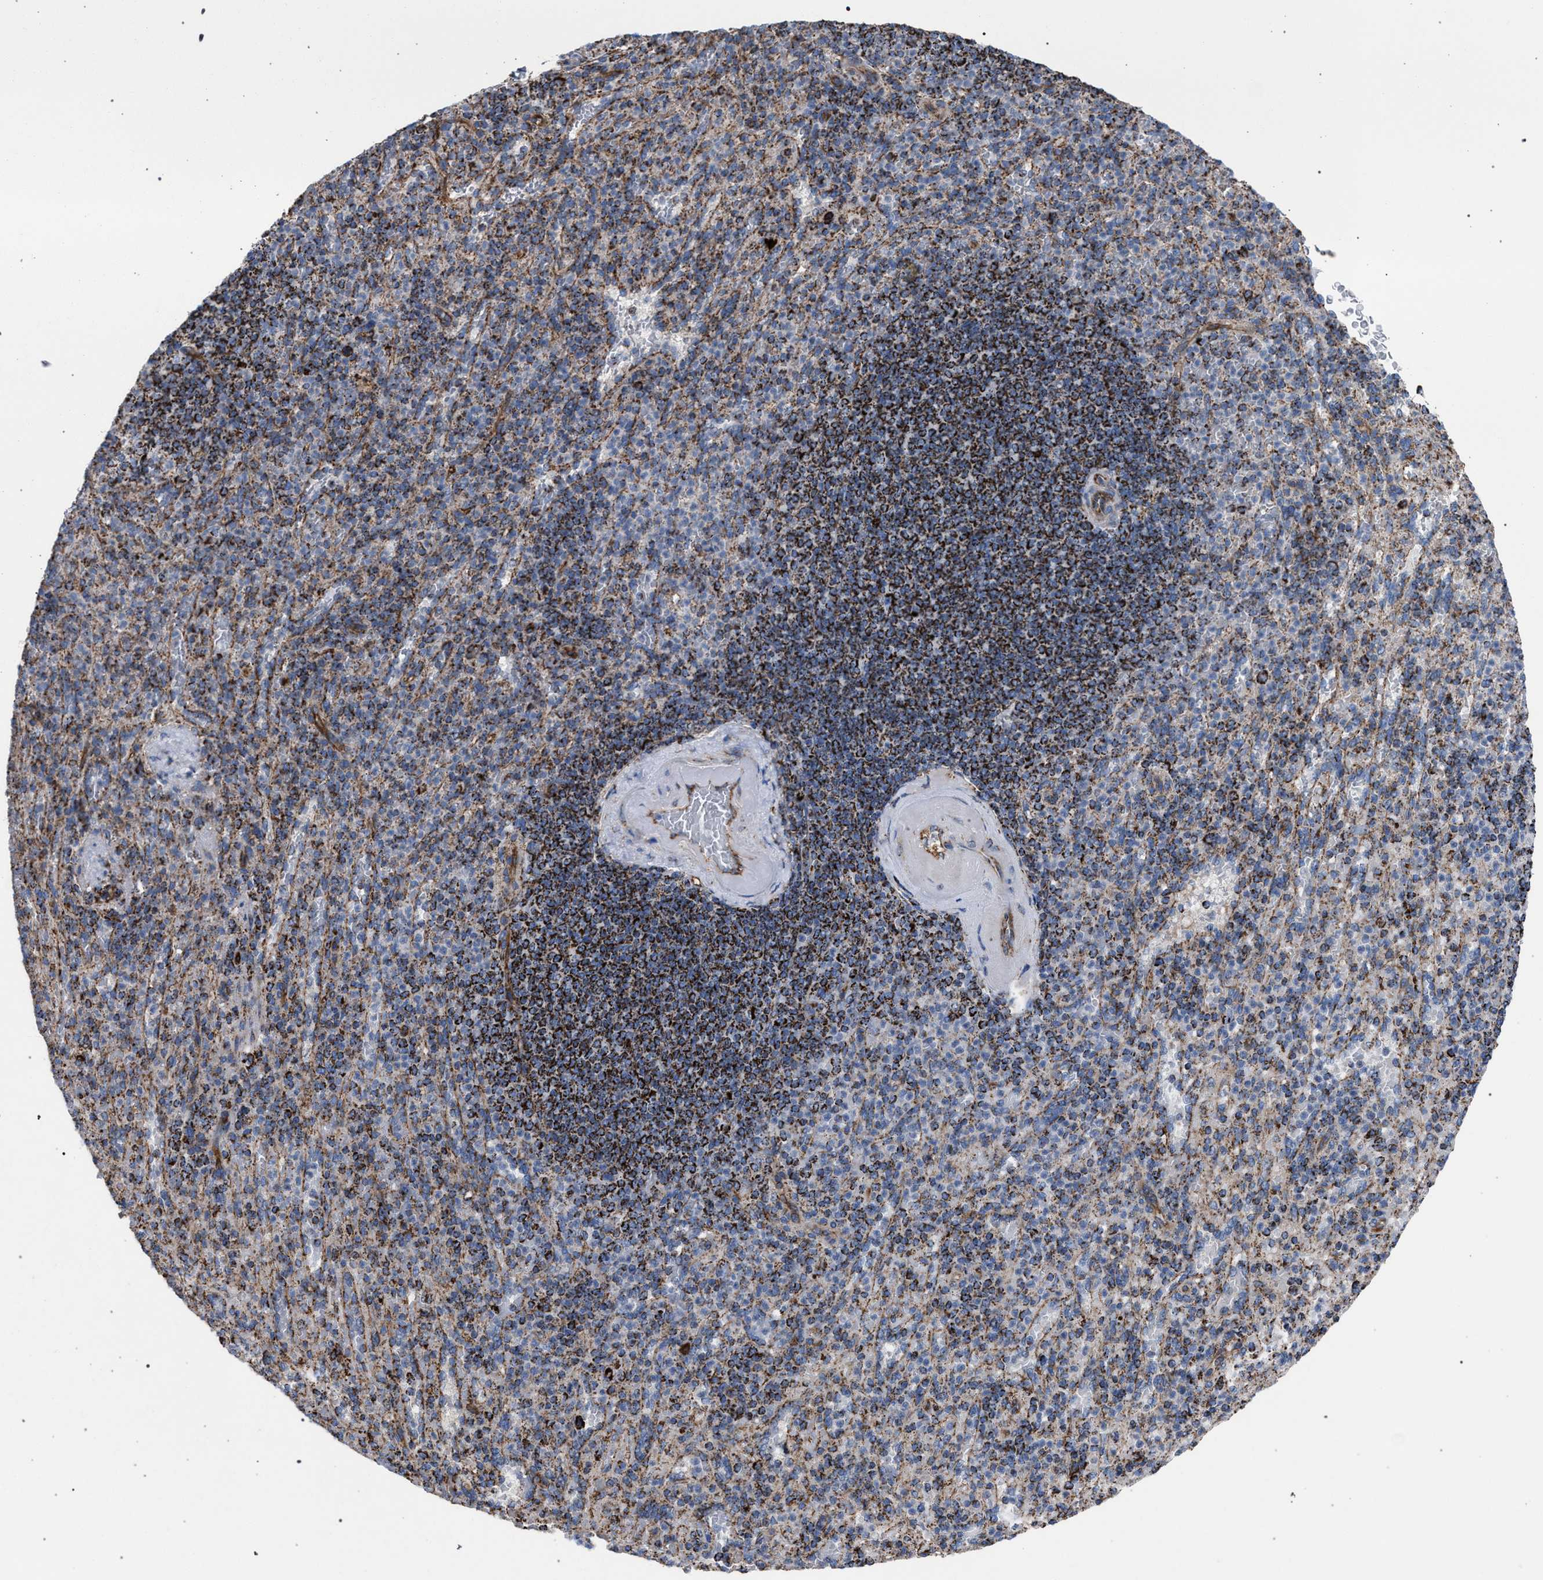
{"staining": {"intensity": "strong", "quantity": "25%-75%", "location": "cytoplasmic/membranous"}, "tissue": "spleen", "cell_type": "Cells in red pulp", "image_type": "normal", "snomed": [{"axis": "morphology", "description": "Normal tissue, NOS"}, {"axis": "topography", "description": "Spleen"}], "caption": "A high-resolution photomicrograph shows immunohistochemistry (IHC) staining of benign spleen, which exhibits strong cytoplasmic/membranous staining in approximately 25%-75% of cells in red pulp. (DAB (3,3'-diaminobenzidine) = brown stain, brightfield microscopy at high magnification).", "gene": "VPS13A", "patient": {"sex": "female", "age": 74}}